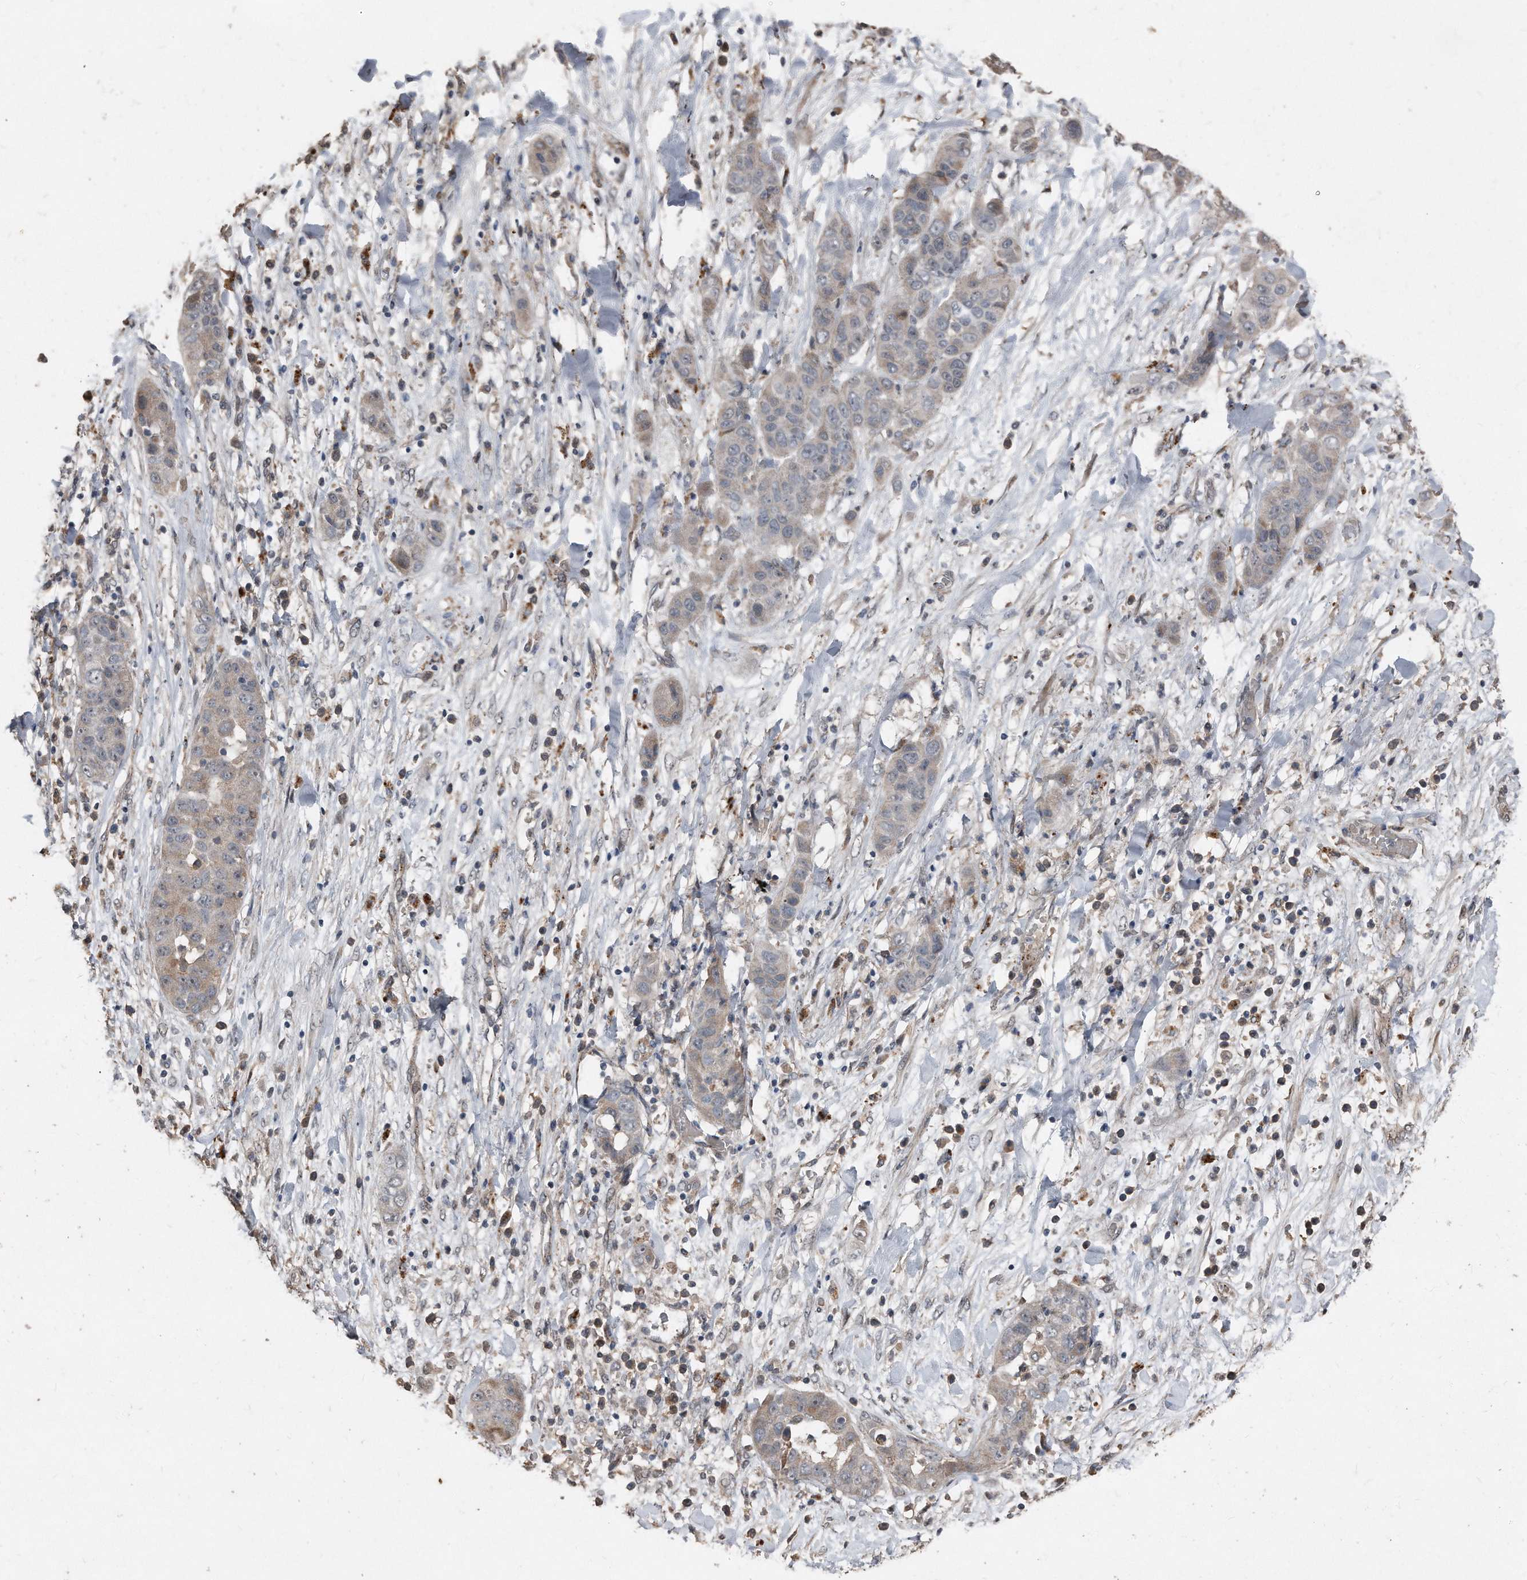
{"staining": {"intensity": "weak", "quantity": "<25%", "location": "cytoplasmic/membranous"}, "tissue": "liver cancer", "cell_type": "Tumor cells", "image_type": "cancer", "snomed": [{"axis": "morphology", "description": "Cholangiocarcinoma"}, {"axis": "topography", "description": "Liver"}], "caption": "The photomicrograph shows no significant positivity in tumor cells of liver cholangiocarcinoma.", "gene": "ANKRD10", "patient": {"sex": "female", "age": 52}}